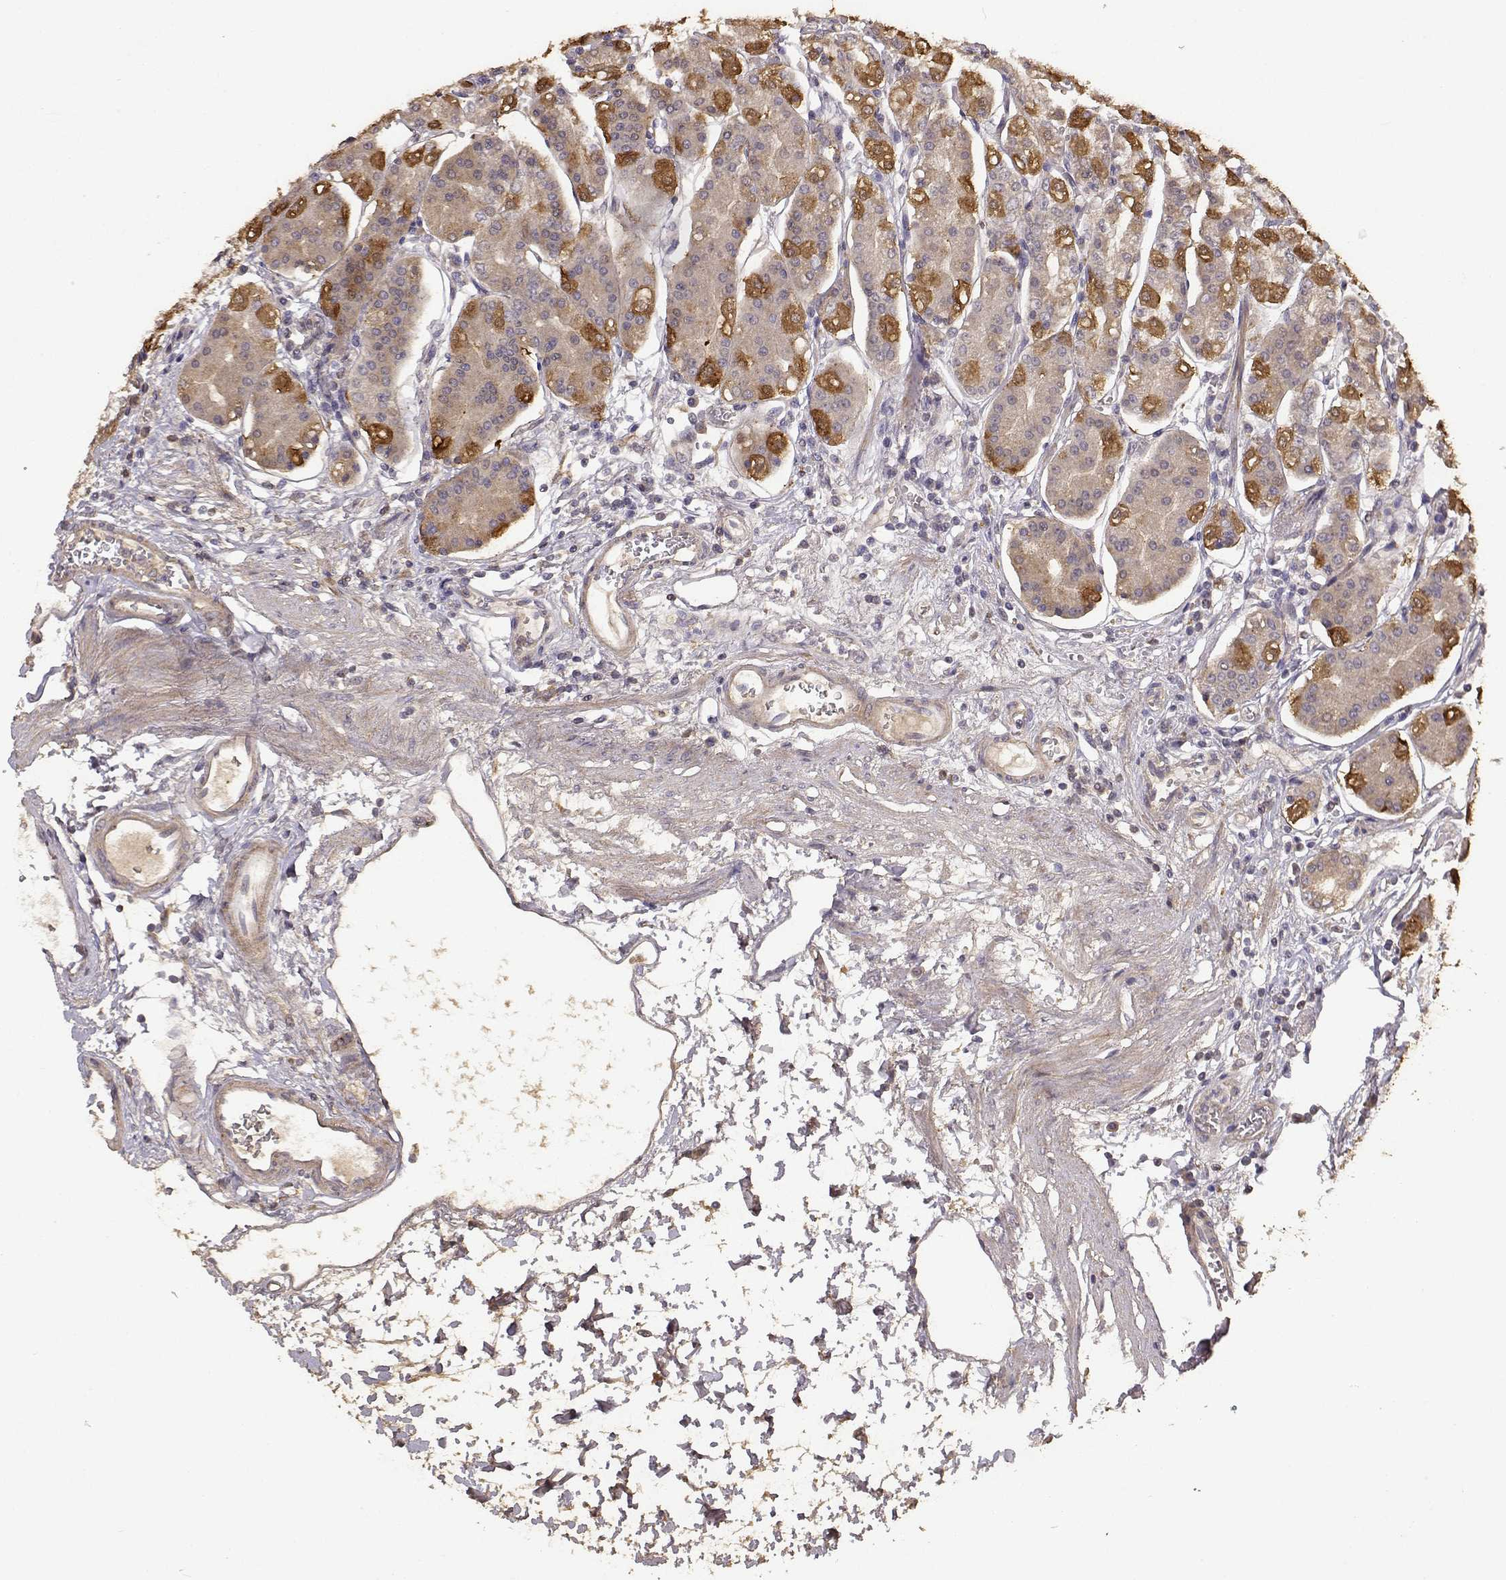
{"staining": {"intensity": "moderate", "quantity": "25%-75%", "location": "cytoplasmic/membranous"}, "tissue": "stomach", "cell_type": "Glandular cells", "image_type": "normal", "snomed": [{"axis": "morphology", "description": "Normal tissue, NOS"}, {"axis": "topography", "description": "Skeletal muscle"}, {"axis": "topography", "description": "Stomach"}], "caption": "Immunohistochemistry (DAB (3,3'-diaminobenzidine)) staining of normal human stomach exhibits moderate cytoplasmic/membranous protein staining in approximately 25%-75% of glandular cells. (DAB = brown stain, brightfield microscopy at high magnification).", "gene": "CRIM1", "patient": {"sex": "female", "age": 57}}